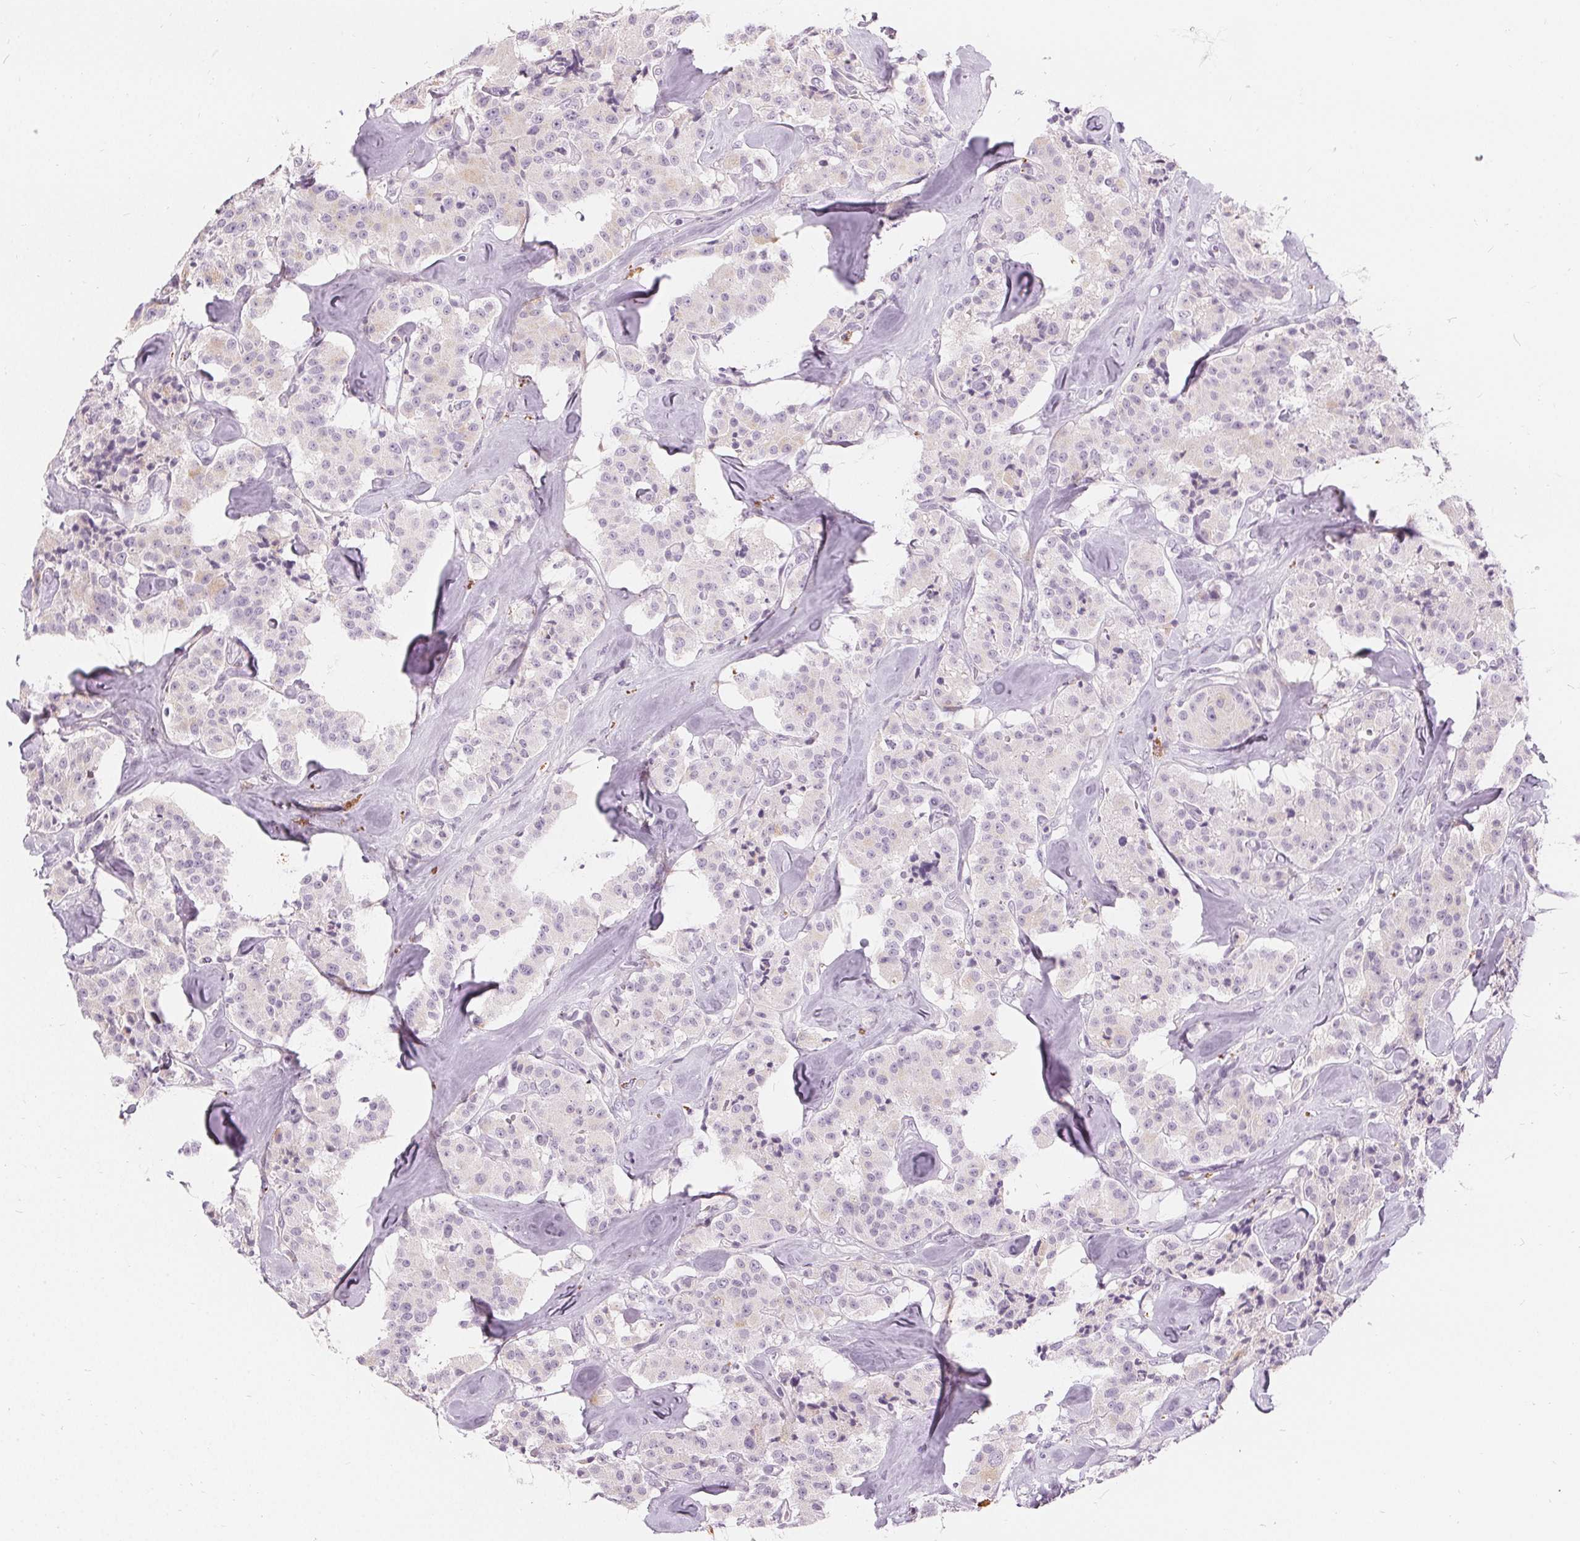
{"staining": {"intensity": "negative", "quantity": "none", "location": "none"}, "tissue": "carcinoid", "cell_type": "Tumor cells", "image_type": "cancer", "snomed": [{"axis": "morphology", "description": "Carcinoid, malignant, NOS"}, {"axis": "topography", "description": "Pancreas"}], "caption": "An image of human carcinoid is negative for staining in tumor cells.", "gene": "HOPX", "patient": {"sex": "male", "age": 41}}